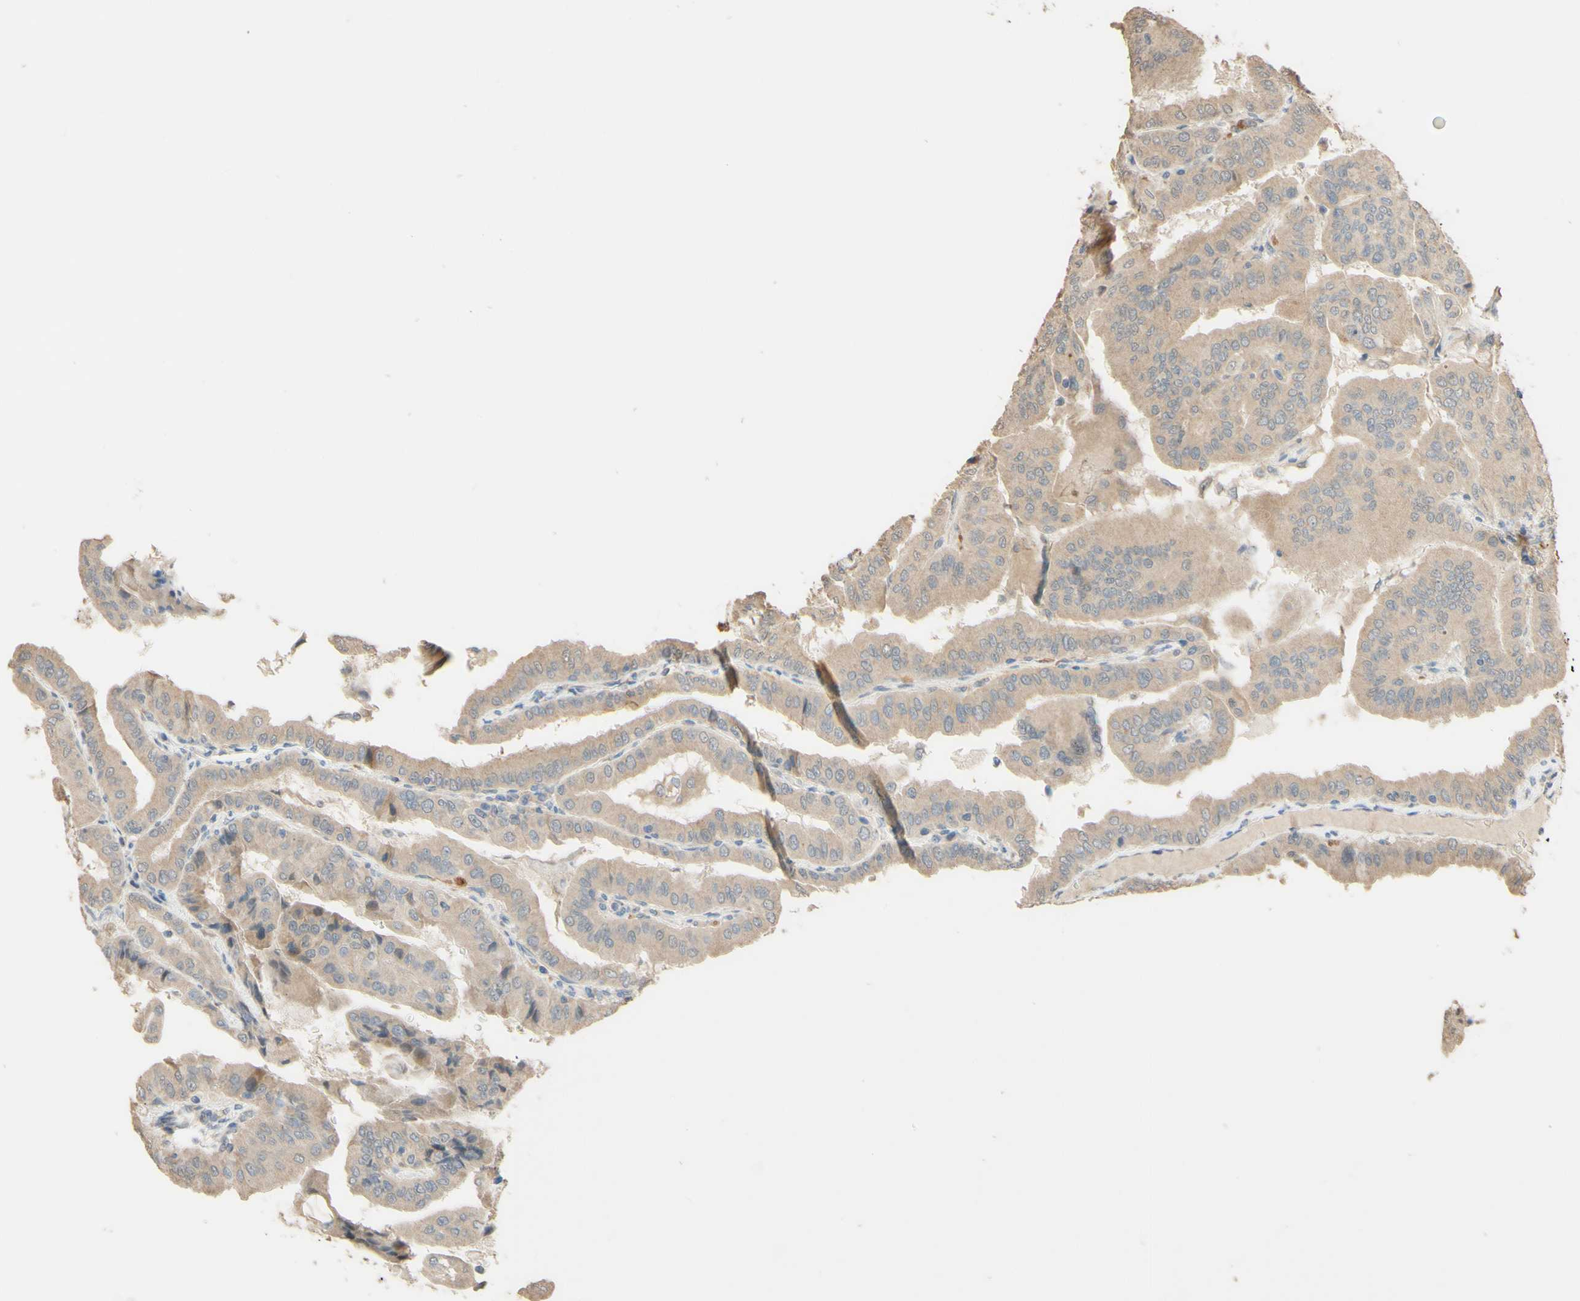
{"staining": {"intensity": "weak", "quantity": "25%-75%", "location": "cytoplasmic/membranous"}, "tissue": "thyroid cancer", "cell_type": "Tumor cells", "image_type": "cancer", "snomed": [{"axis": "morphology", "description": "Papillary adenocarcinoma, NOS"}, {"axis": "topography", "description": "Thyroid gland"}], "caption": "Immunohistochemistry (IHC) image of thyroid cancer stained for a protein (brown), which displays low levels of weak cytoplasmic/membranous positivity in approximately 25%-75% of tumor cells.", "gene": "SMIM19", "patient": {"sex": "male", "age": 33}}